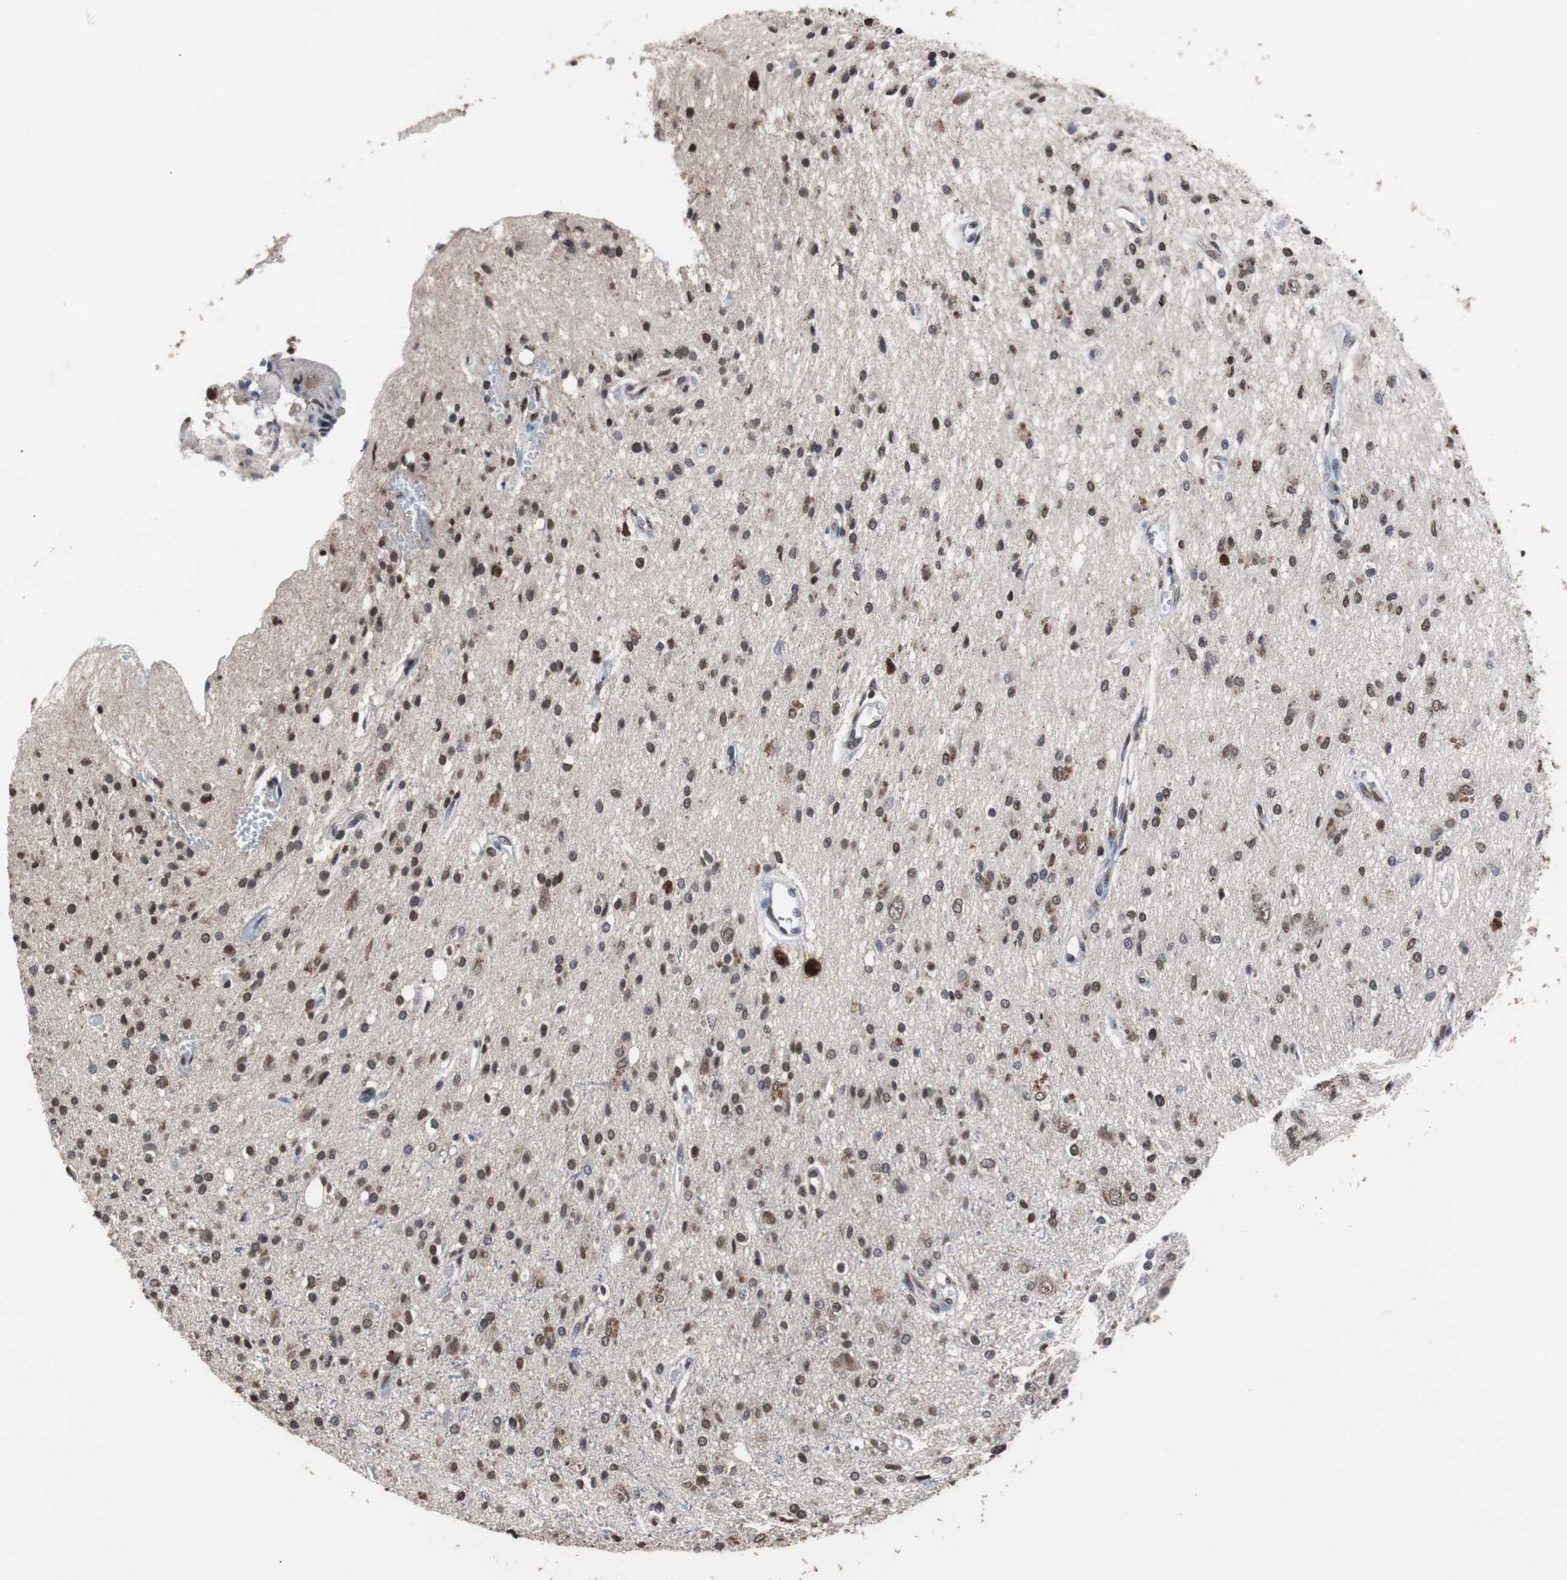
{"staining": {"intensity": "moderate", "quantity": "25%-75%", "location": "nuclear"}, "tissue": "glioma", "cell_type": "Tumor cells", "image_type": "cancer", "snomed": [{"axis": "morphology", "description": "Glioma, malignant, High grade"}, {"axis": "topography", "description": "Brain"}], "caption": "A brown stain shows moderate nuclear staining of a protein in malignant high-grade glioma tumor cells.", "gene": "MED27", "patient": {"sex": "male", "age": 47}}